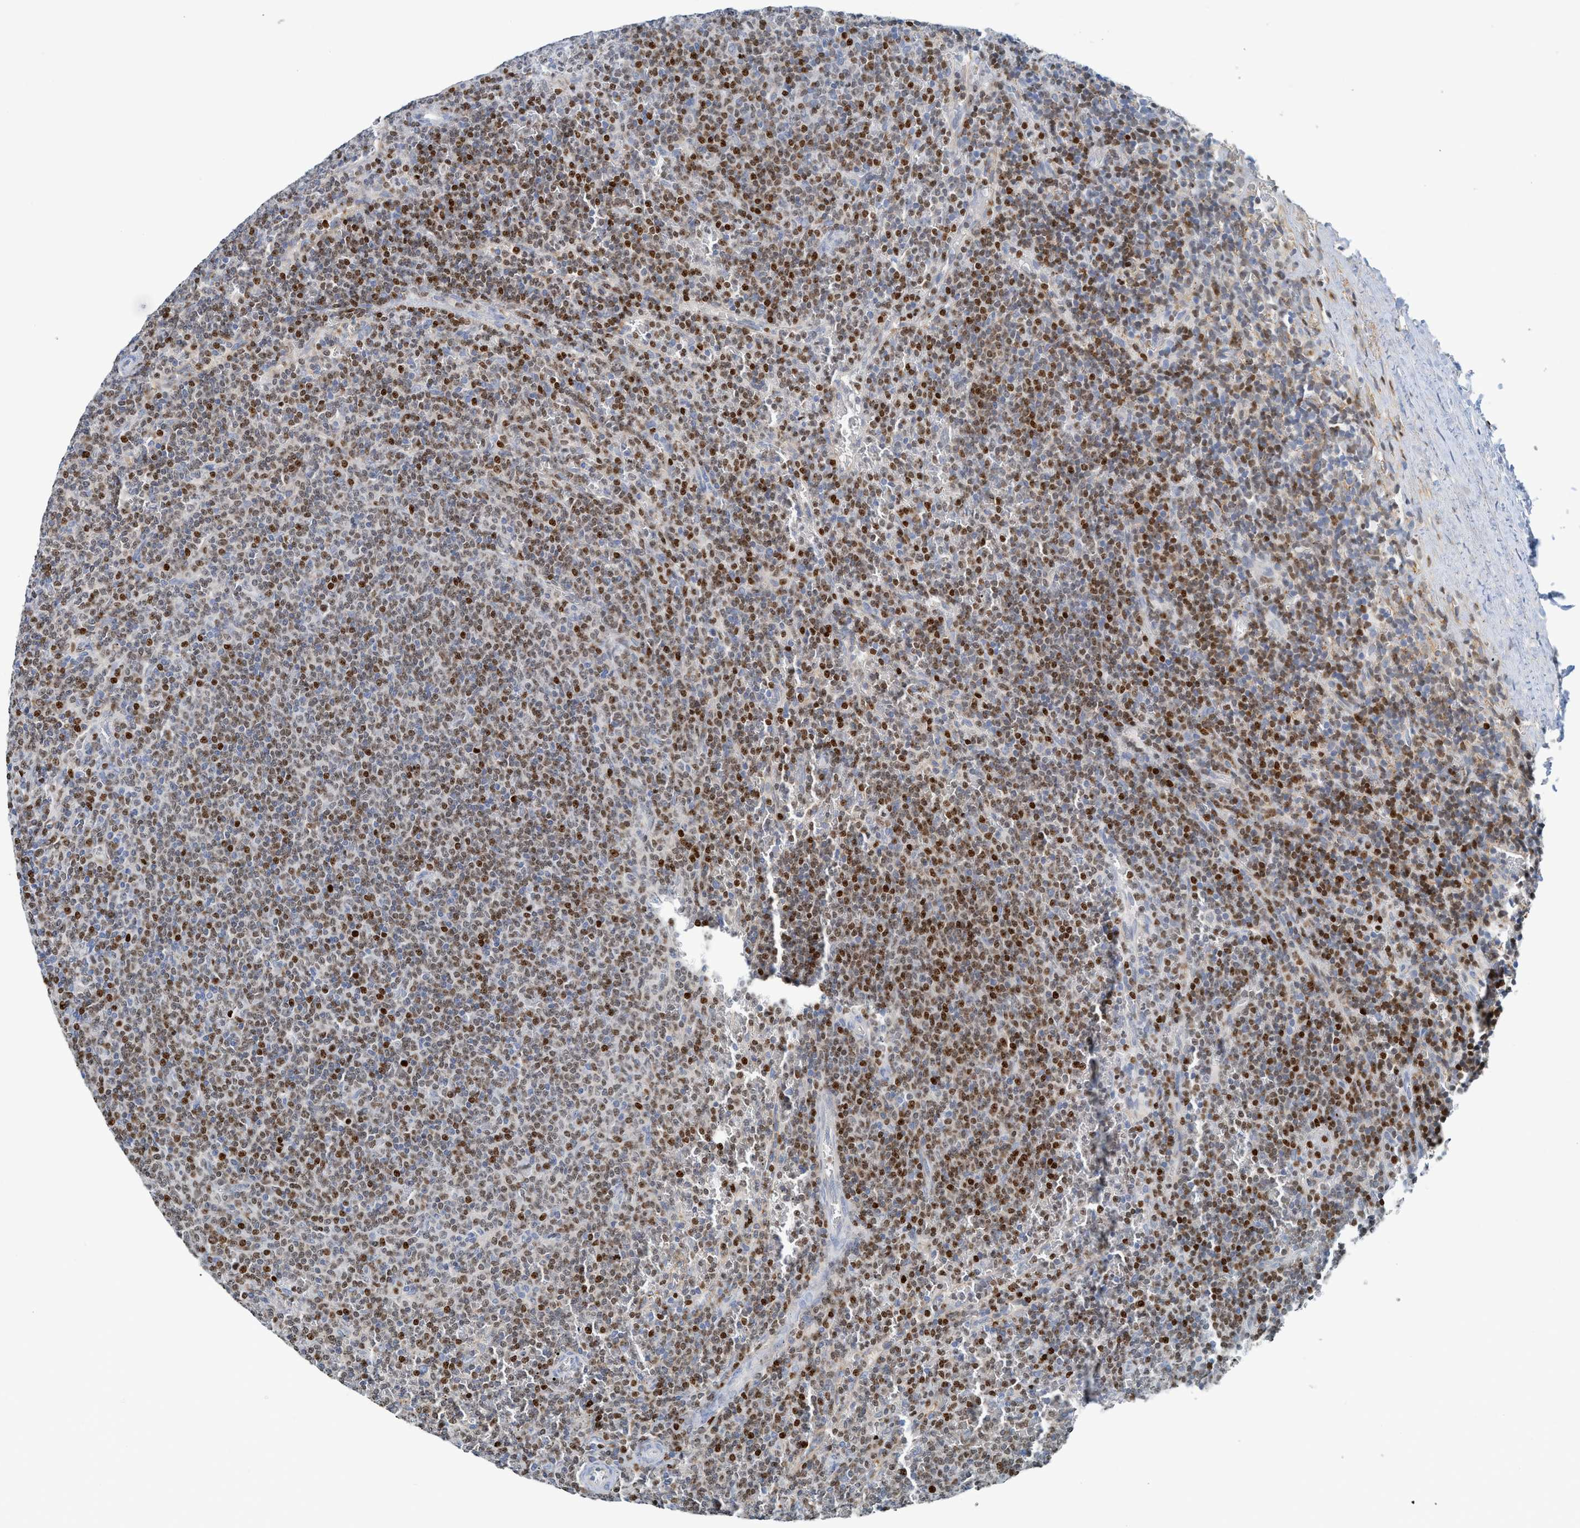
{"staining": {"intensity": "moderate", "quantity": "25%-75%", "location": "nuclear"}, "tissue": "lymphoma", "cell_type": "Tumor cells", "image_type": "cancer", "snomed": [{"axis": "morphology", "description": "Malignant lymphoma, non-Hodgkin's type, Low grade"}, {"axis": "topography", "description": "Spleen"}], "caption": "IHC photomicrograph of neoplastic tissue: human lymphoma stained using IHC demonstrates medium levels of moderate protein expression localized specifically in the nuclear of tumor cells, appearing as a nuclear brown color.", "gene": "SH3D19", "patient": {"sex": "female", "age": 50}}